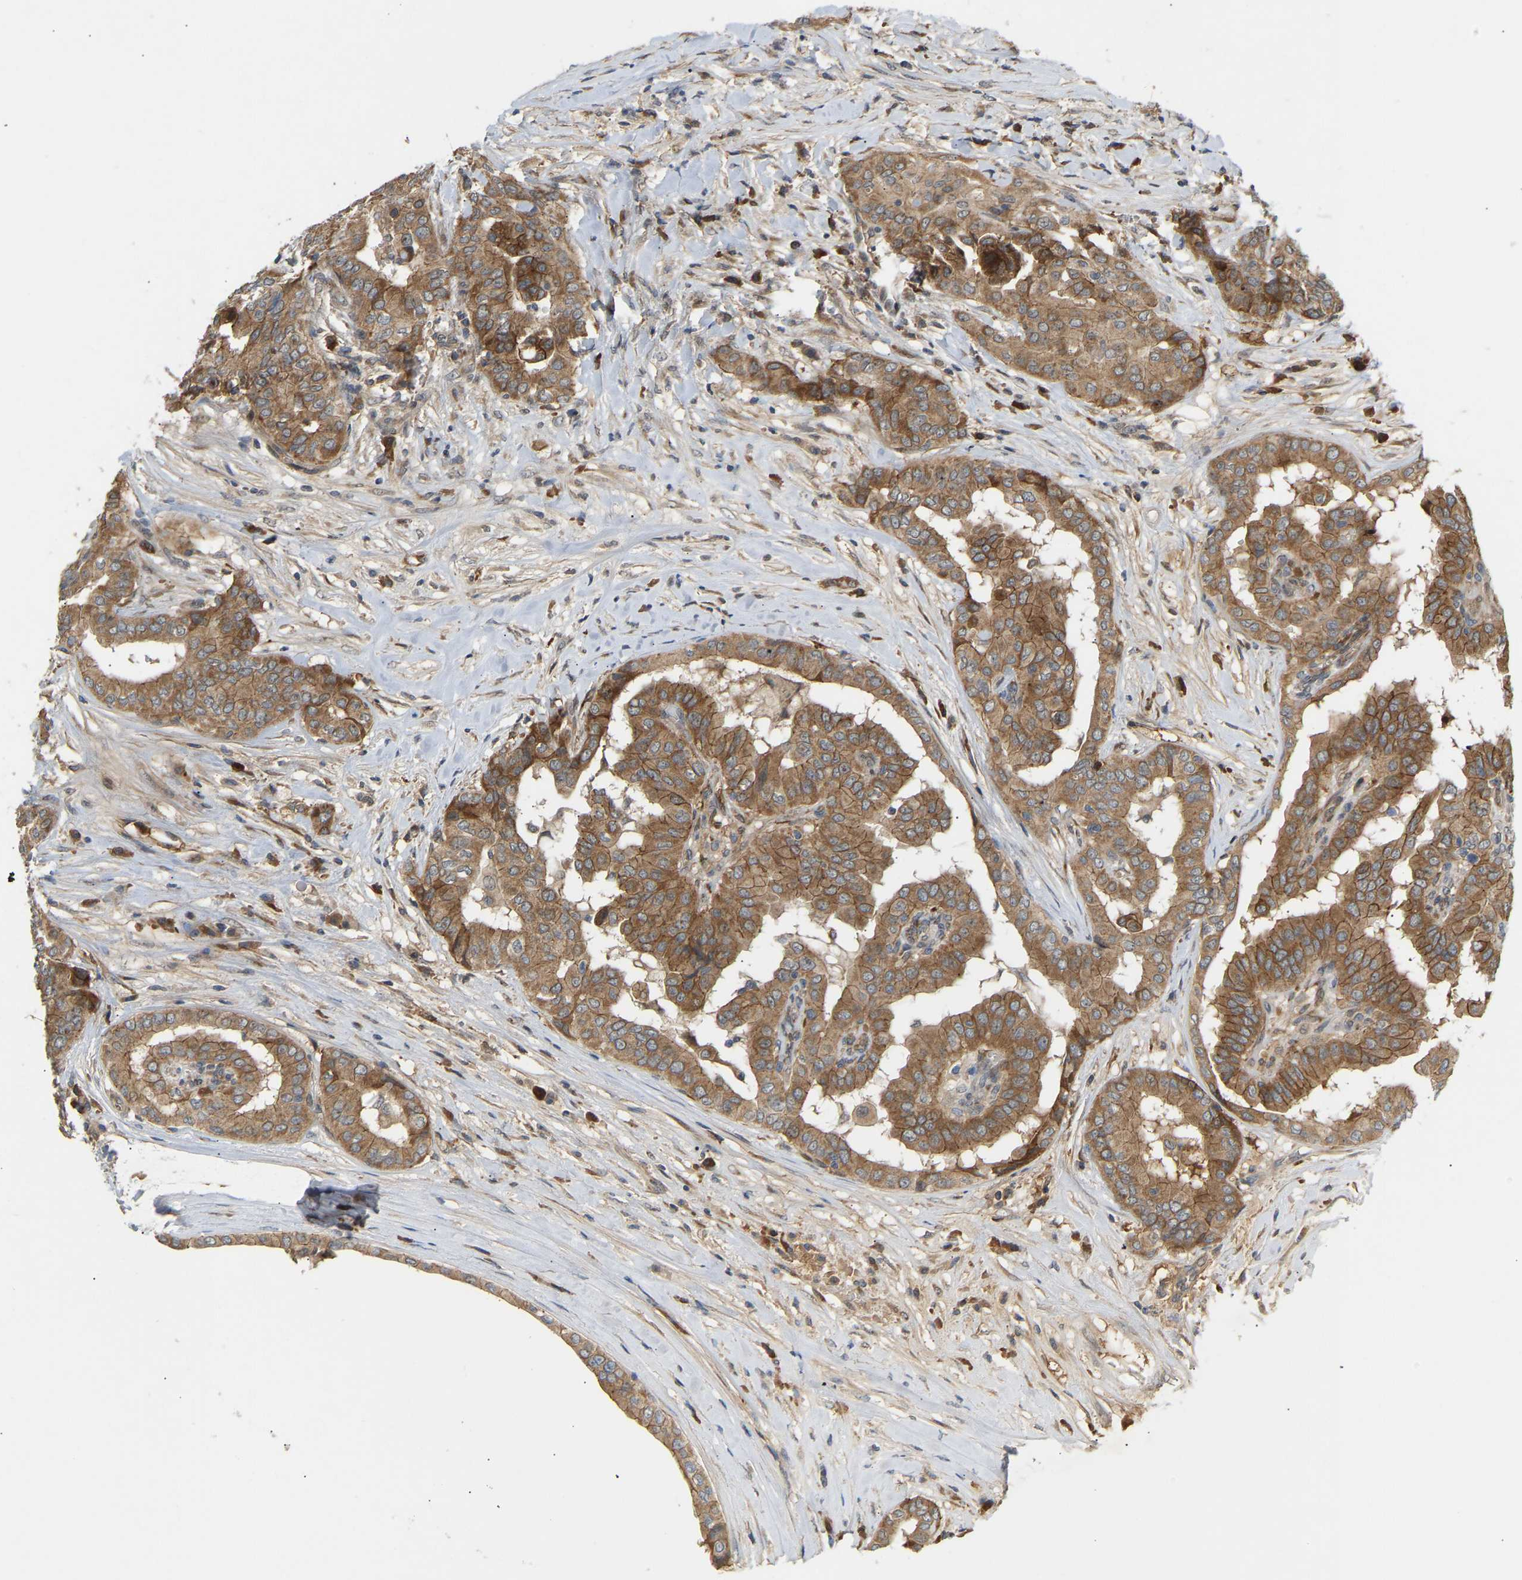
{"staining": {"intensity": "moderate", "quantity": ">75%", "location": "cytoplasmic/membranous"}, "tissue": "thyroid cancer", "cell_type": "Tumor cells", "image_type": "cancer", "snomed": [{"axis": "morphology", "description": "Papillary adenocarcinoma, NOS"}, {"axis": "topography", "description": "Thyroid gland"}], "caption": "This is a histology image of immunohistochemistry (IHC) staining of papillary adenocarcinoma (thyroid), which shows moderate expression in the cytoplasmic/membranous of tumor cells.", "gene": "PTCD1", "patient": {"sex": "male", "age": 33}}